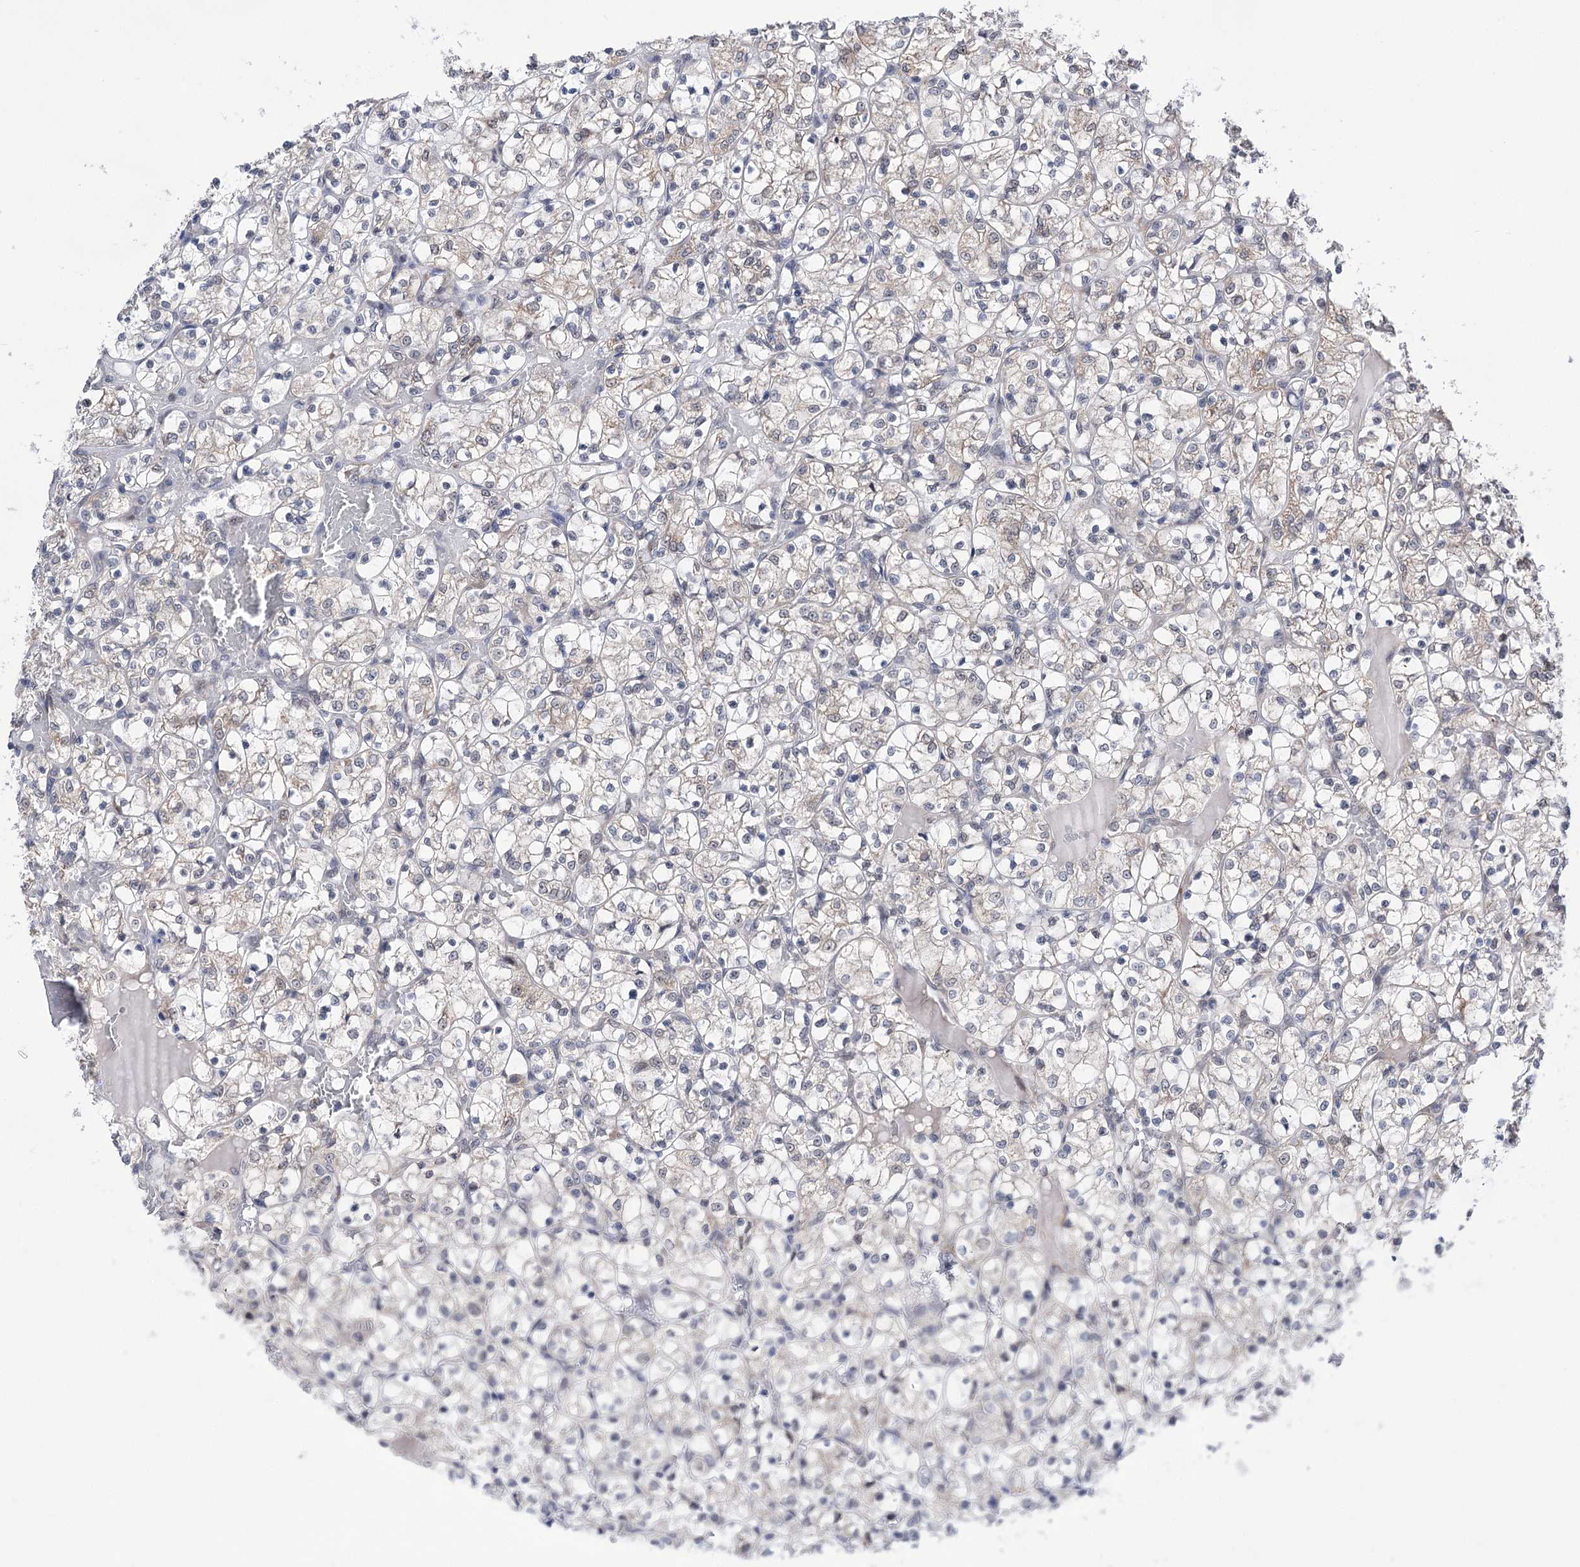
{"staining": {"intensity": "weak", "quantity": "<25%", "location": "cytoplasmic/membranous"}, "tissue": "renal cancer", "cell_type": "Tumor cells", "image_type": "cancer", "snomed": [{"axis": "morphology", "description": "Adenocarcinoma, NOS"}, {"axis": "topography", "description": "Kidney"}], "caption": "The micrograph displays no staining of tumor cells in renal adenocarcinoma.", "gene": "PPRC1", "patient": {"sex": "female", "age": 69}}